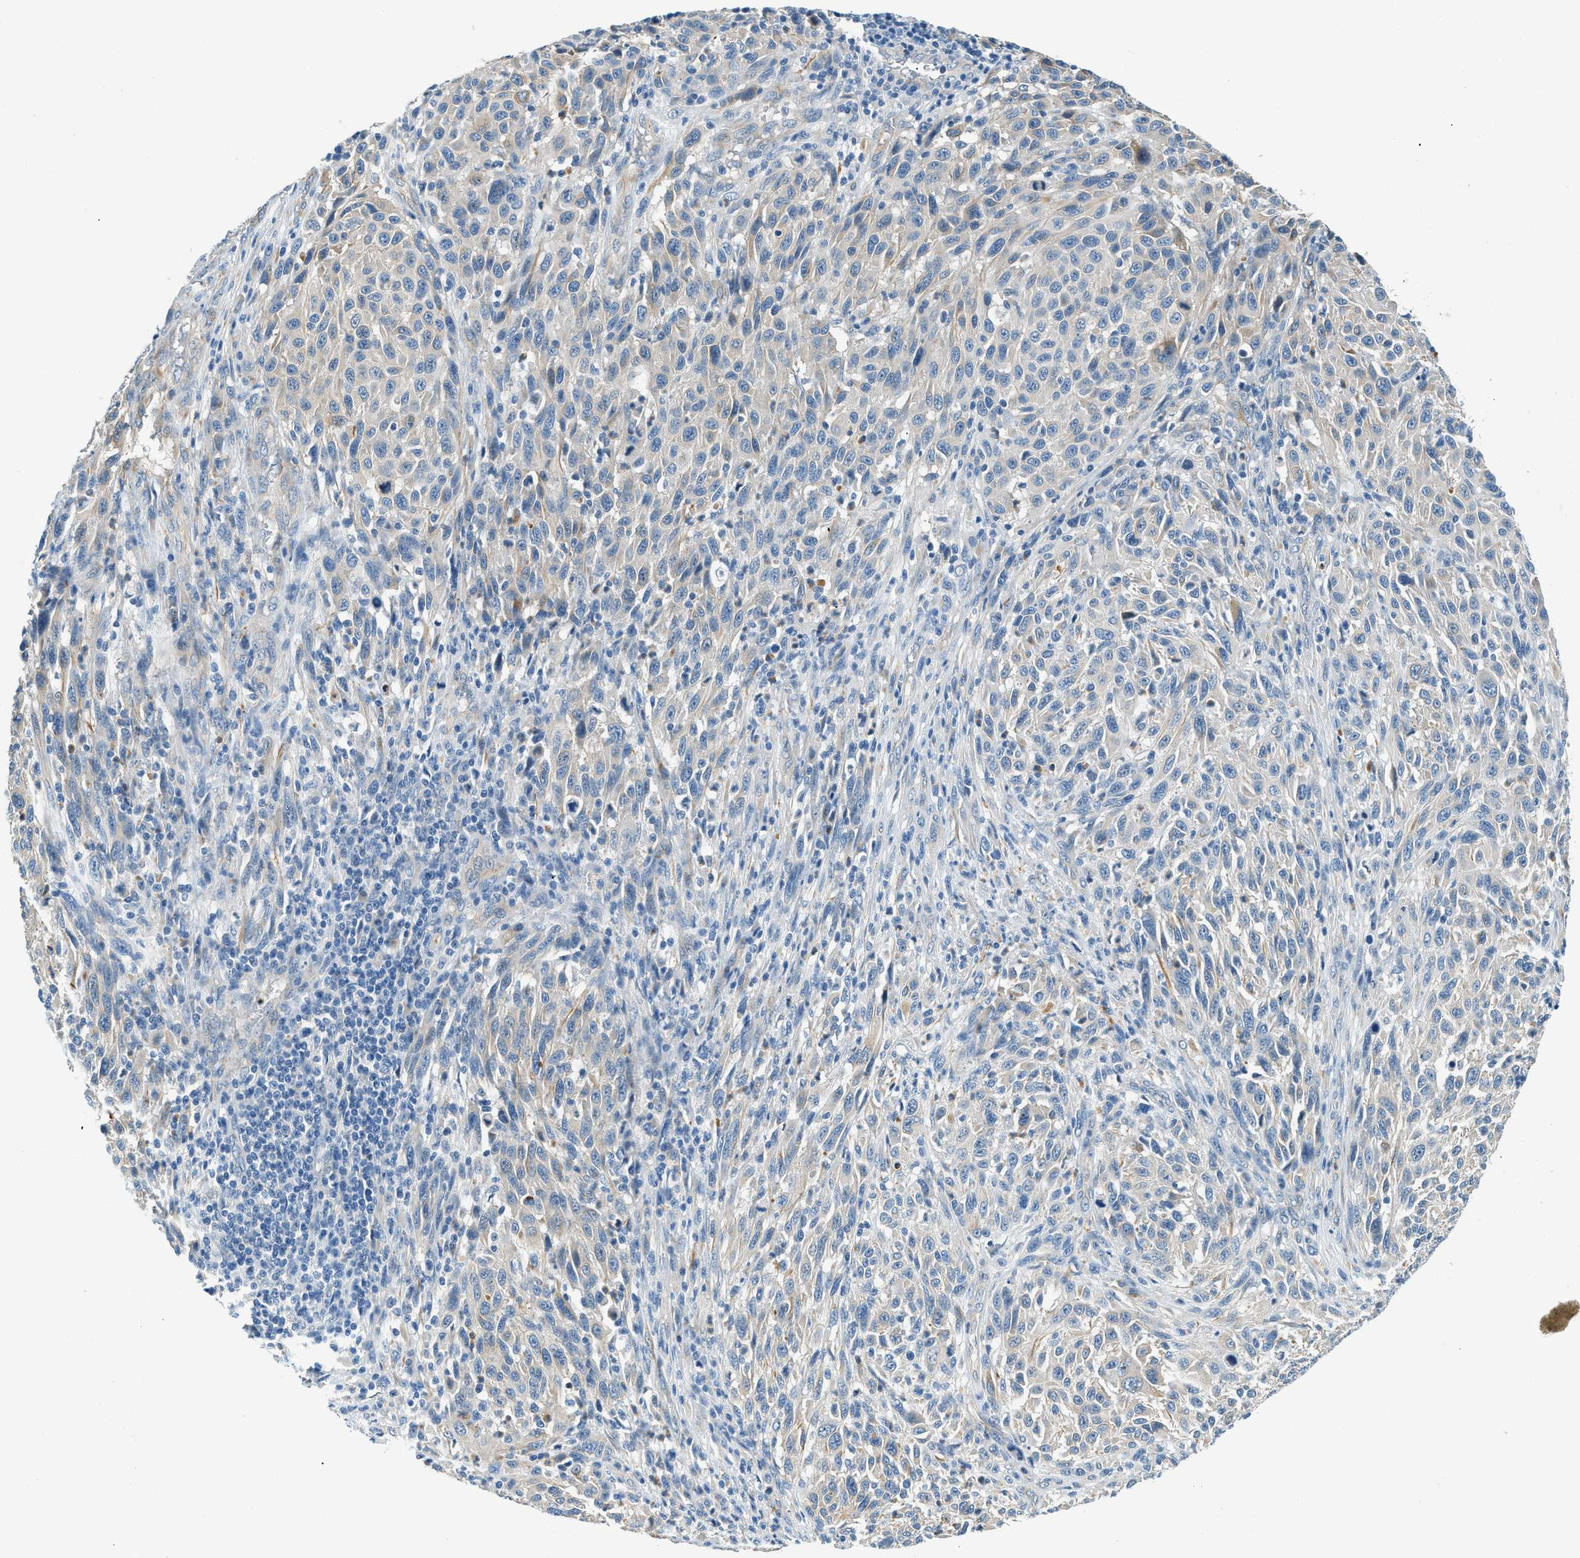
{"staining": {"intensity": "weak", "quantity": "<25%", "location": "cytoplasmic/membranous"}, "tissue": "melanoma", "cell_type": "Tumor cells", "image_type": "cancer", "snomed": [{"axis": "morphology", "description": "Malignant melanoma, Metastatic site"}, {"axis": "topography", "description": "Lymph node"}], "caption": "There is no significant expression in tumor cells of malignant melanoma (metastatic site).", "gene": "ZNF367", "patient": {"sex": "male", "age": 61}}